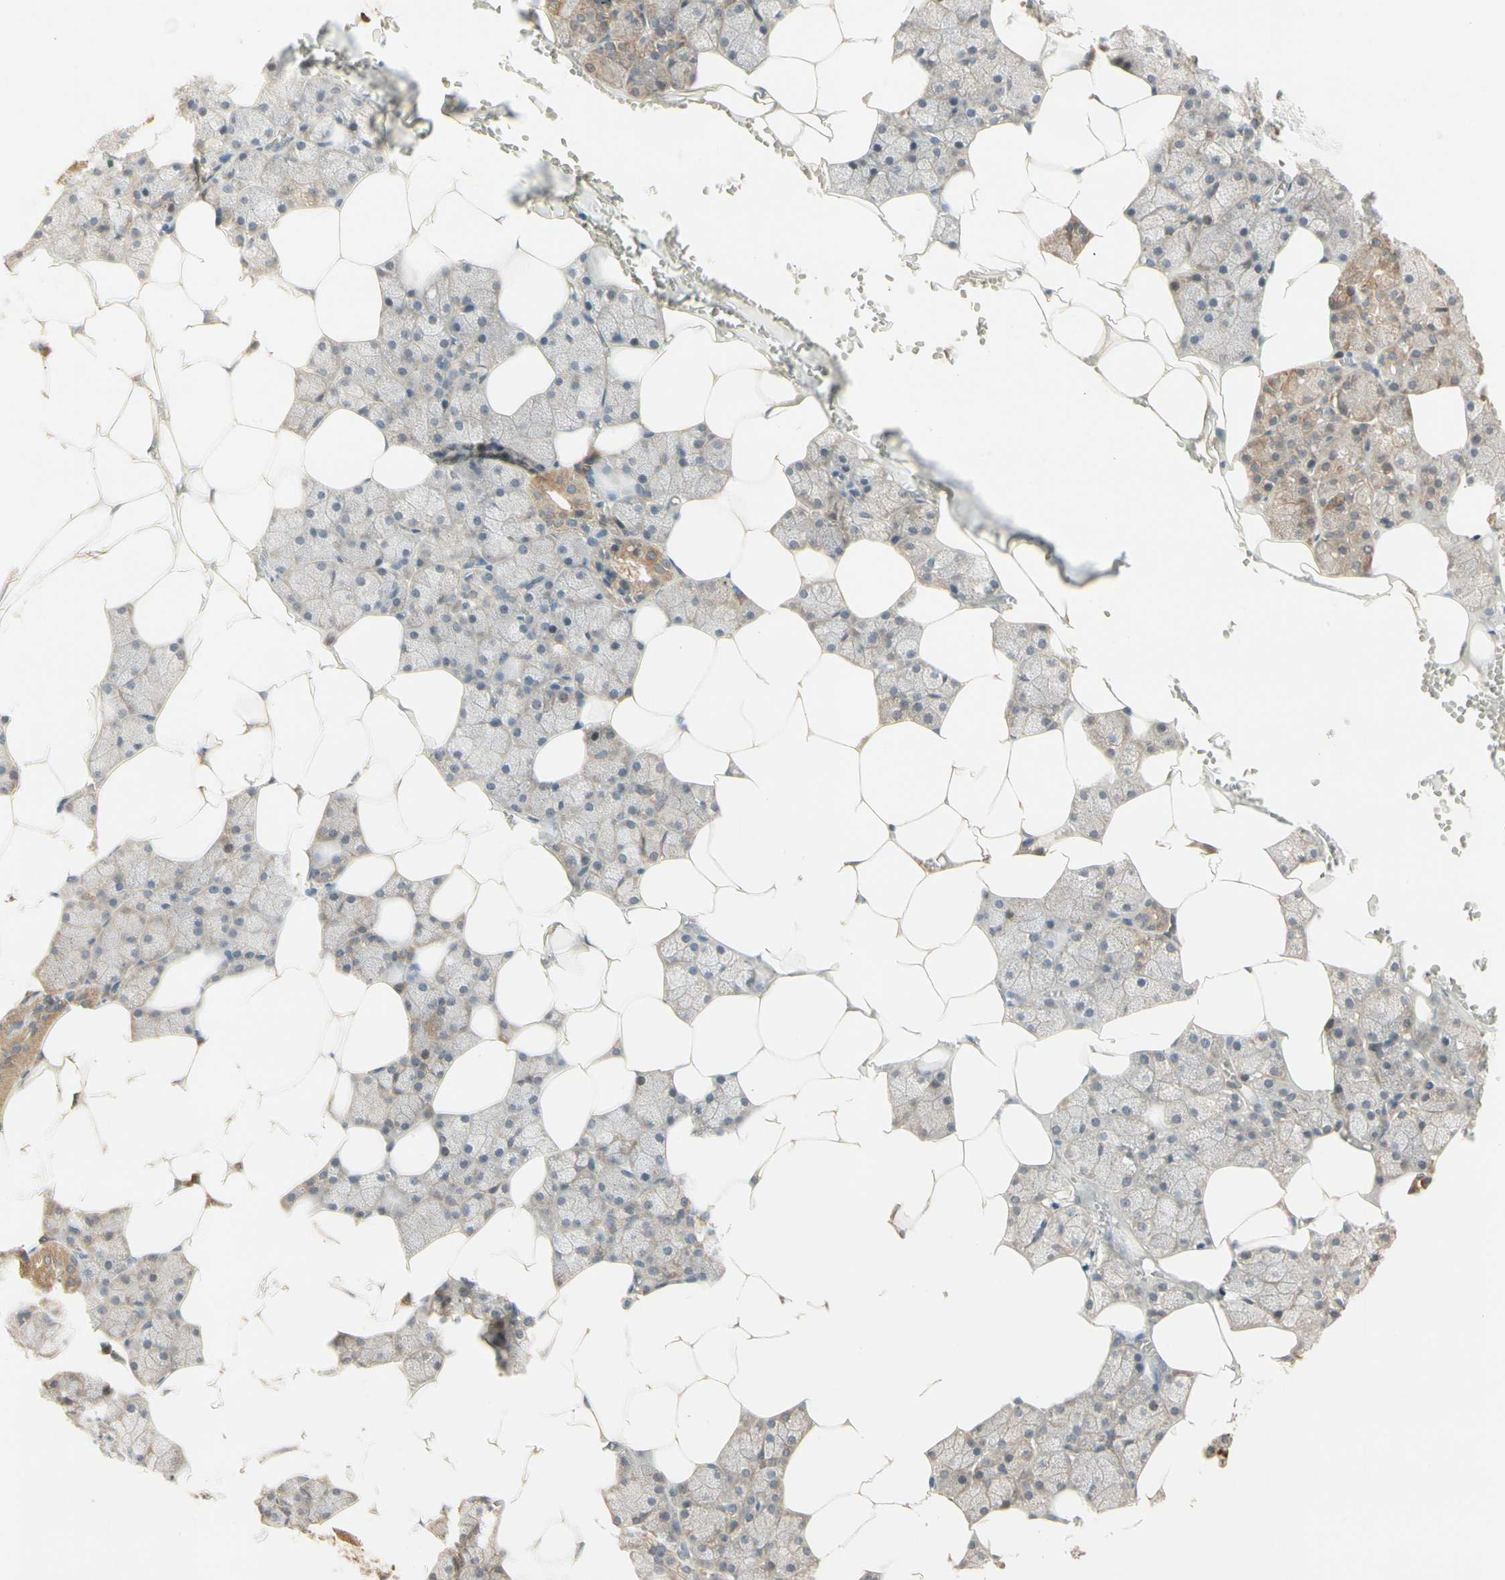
{"staining": {"intensity": "moderate", "quantity": "25%-75%", "location": "cytoplasmic/membranous"}, "tissue": "salivary gland", "cell_type": "Glandular cells", "image_type": "normal", "snomed": [{"axis": "morphology", "description": "Normal tissue, NOS"}, {"axis": "topography", "description": "Salivary gland"}], "caption": "This image reveals IHC staining of benign salivary gland, with medium moderate cytoplasmic/membranous expression in approximately 25%-75% of glandular cells.", "gene": "IRAG1", "patient": {"sex": "male", "age": 62}}